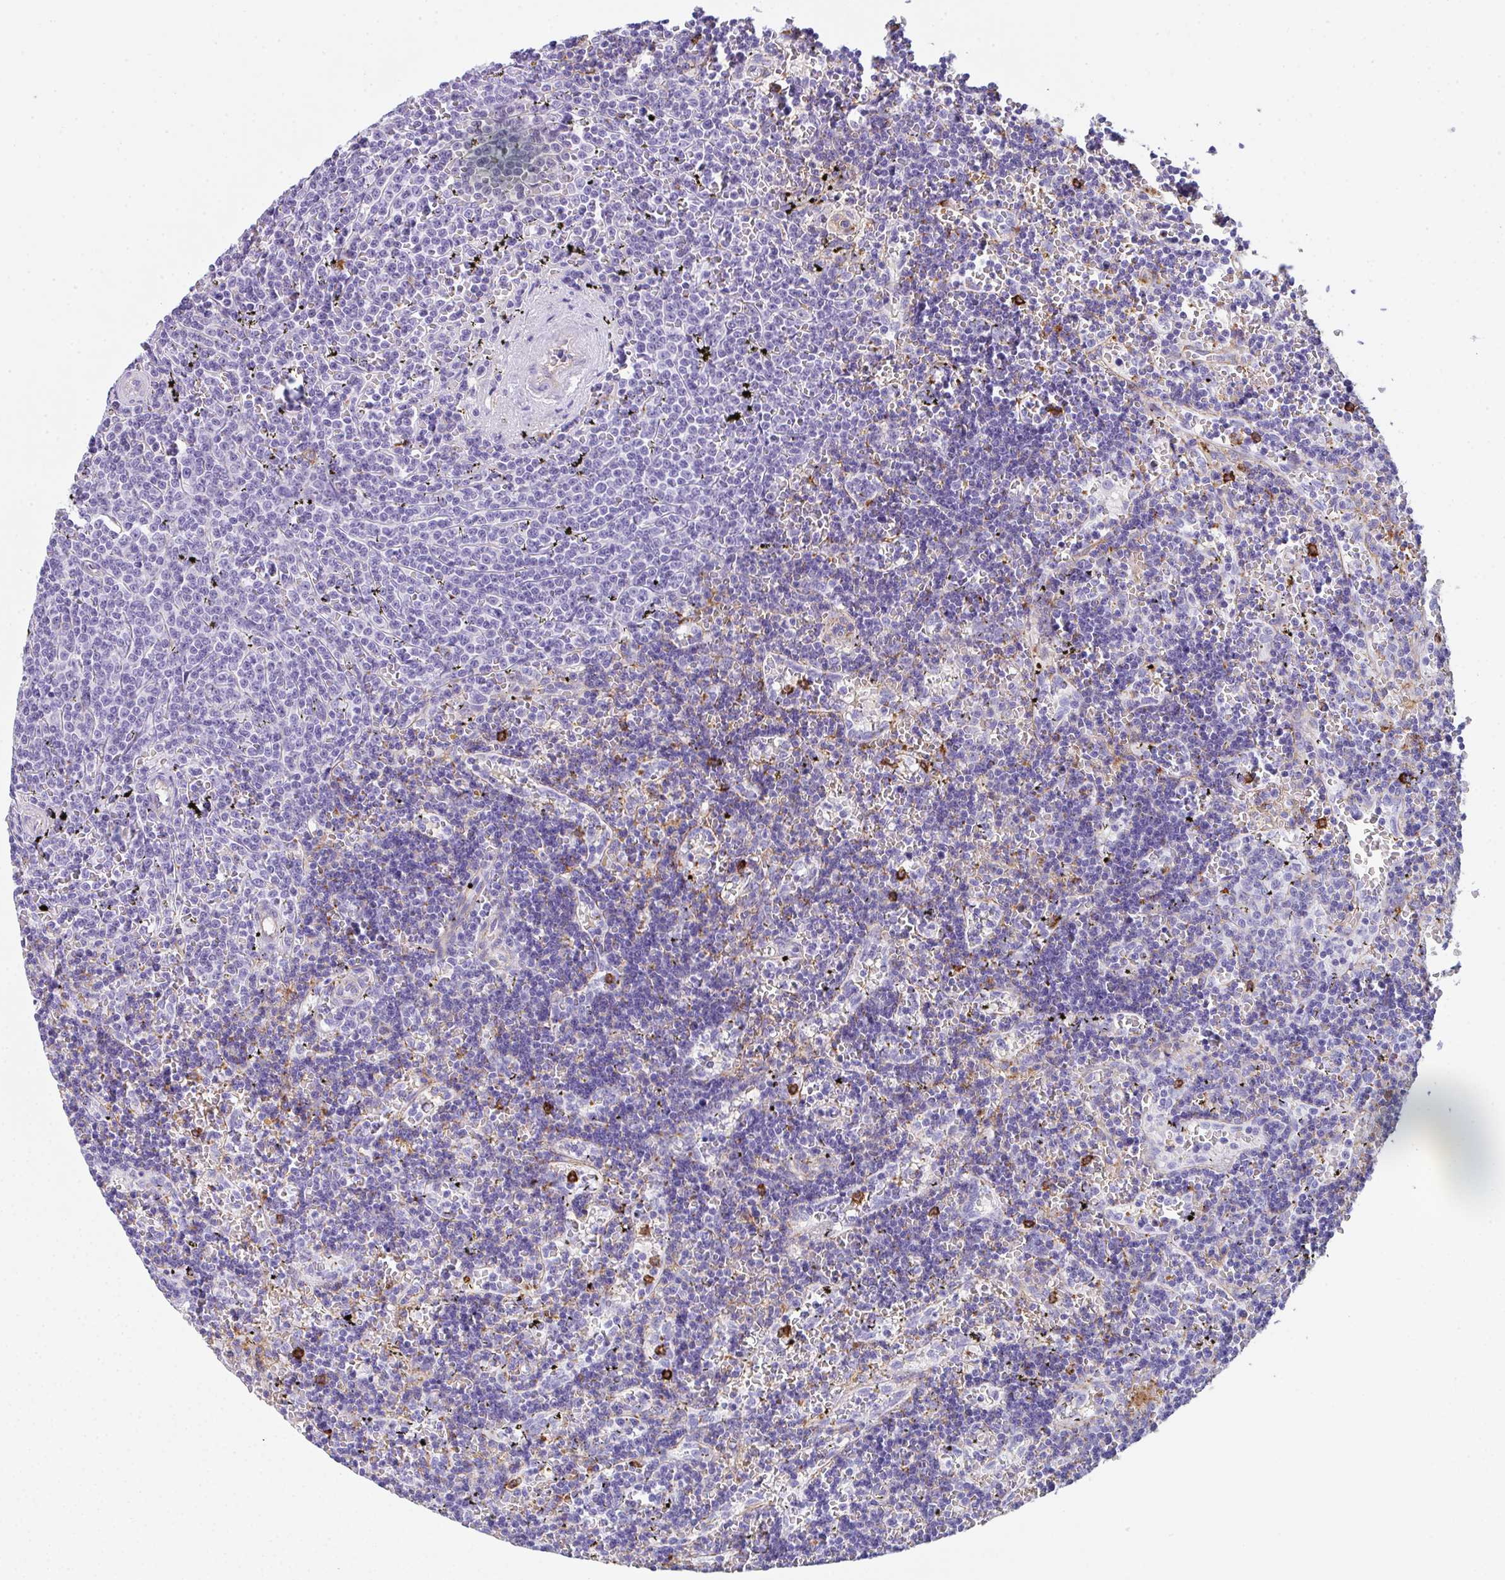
{"staining": {"intensity": "negative", "quantity": "none", "location": "none"}, "tissue": "lymphoma", "cell_type": "Tumor cells", "image_type": "cancer", "snomed": [{"axis": "morphology", "description": "Malignant lymphoma, non-Hodgkin's type, Low grade"}, {"axis": "topography", "description": "Spleen"}], "caption": "Immunohistochemistry image of human lymphoma stained for a protein (brown), which demonstrates no positivity in tumor cells.", "gene": "DBN1", "patient": {"sex": "male", "age": 60}}